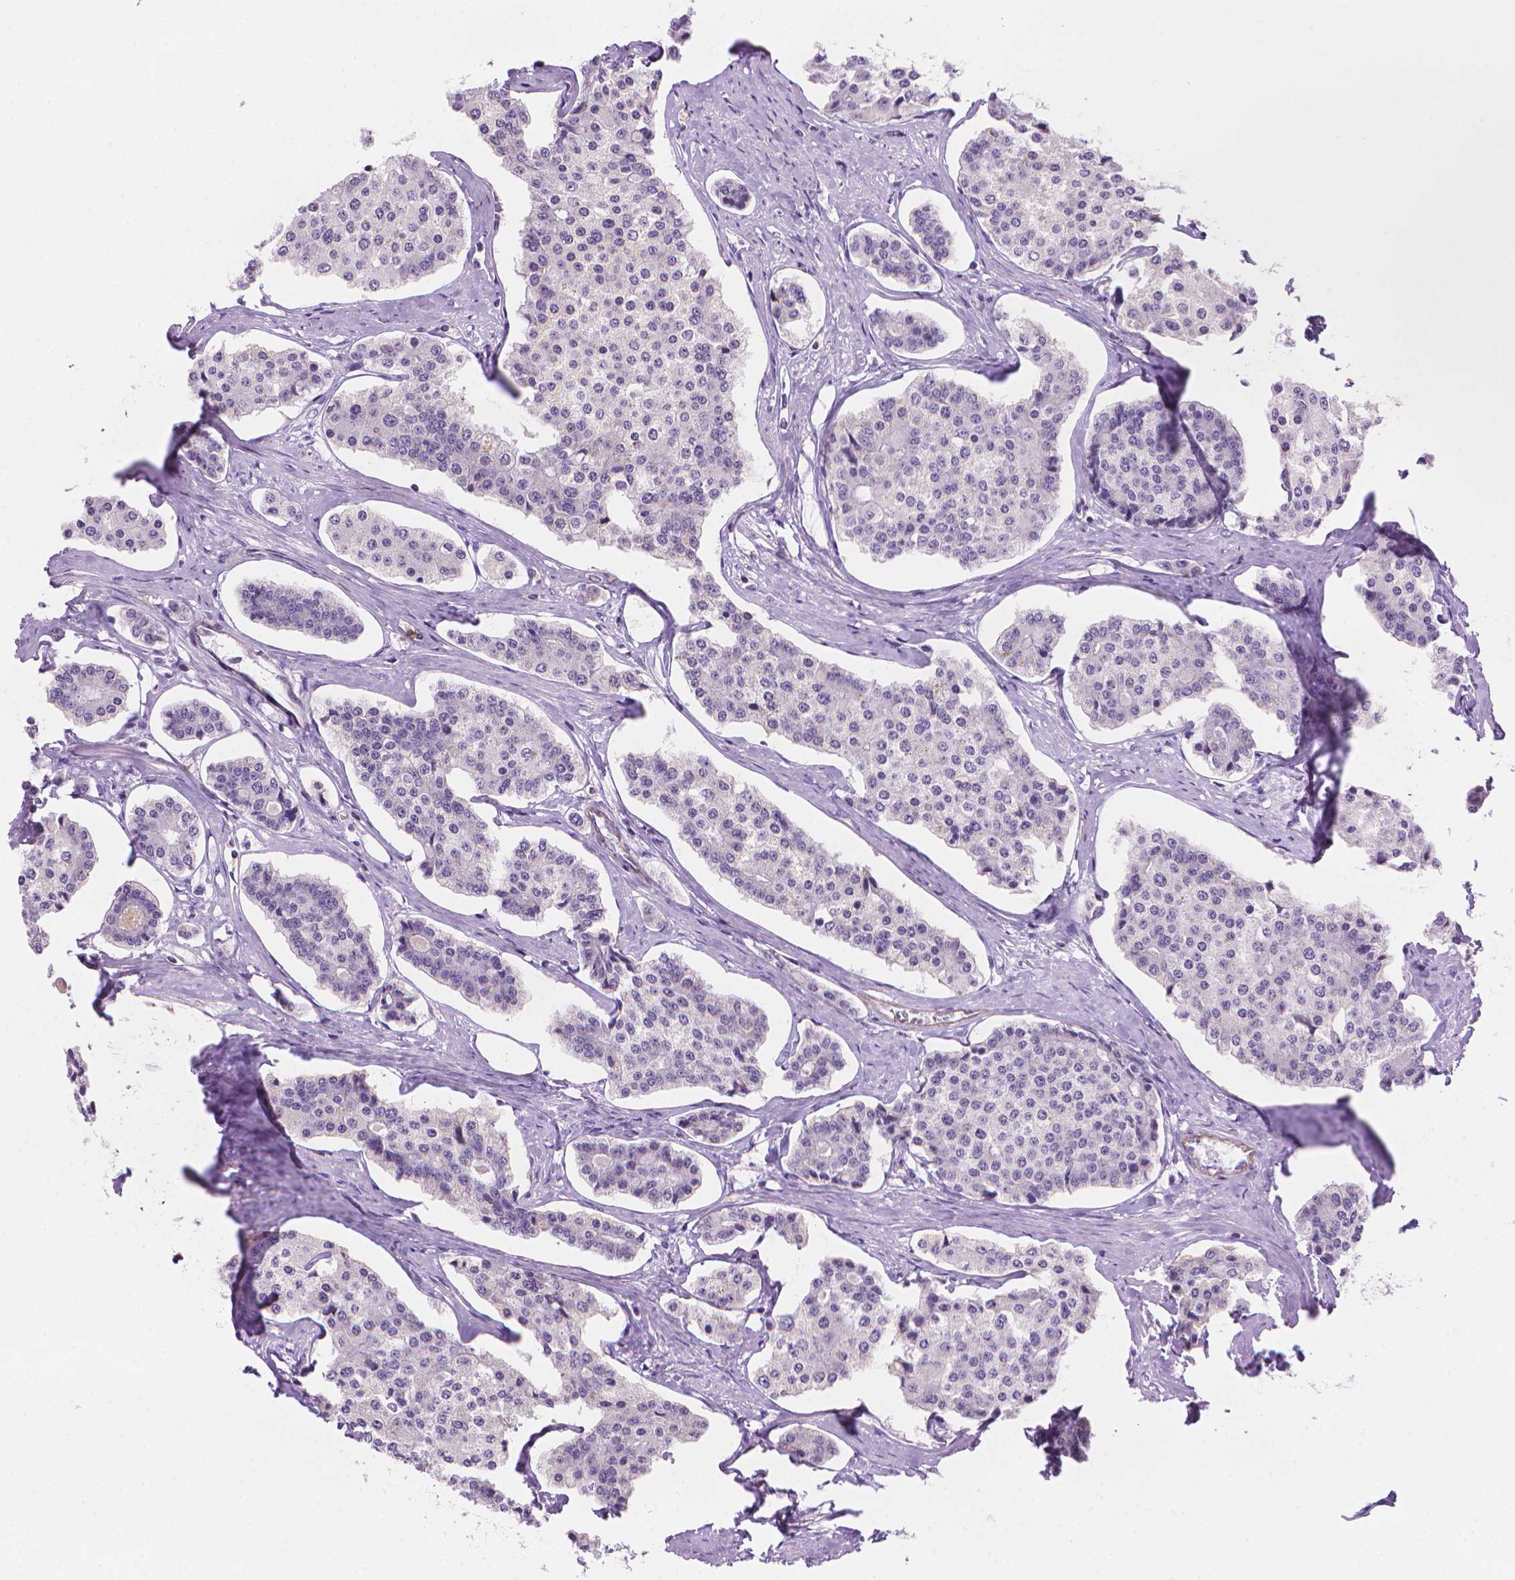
{"staining": {"intensity": "negative", "quantity": "none", "location": "none"}, "tissue": "carcinoid", "cell_type": "Tumor cells", "image_type": "cancer", "snomed": [{"axis": "morphology", "description": "Carcinoid, malignant, NOS"}, {"axis": "topography", "description": "Small intestine"}], "caption": "Tumor cells are negative for protein expression in human malignant carcinoid.", "gene": "TMEM184A", "patient": {"sex": "female", "age": 65}}